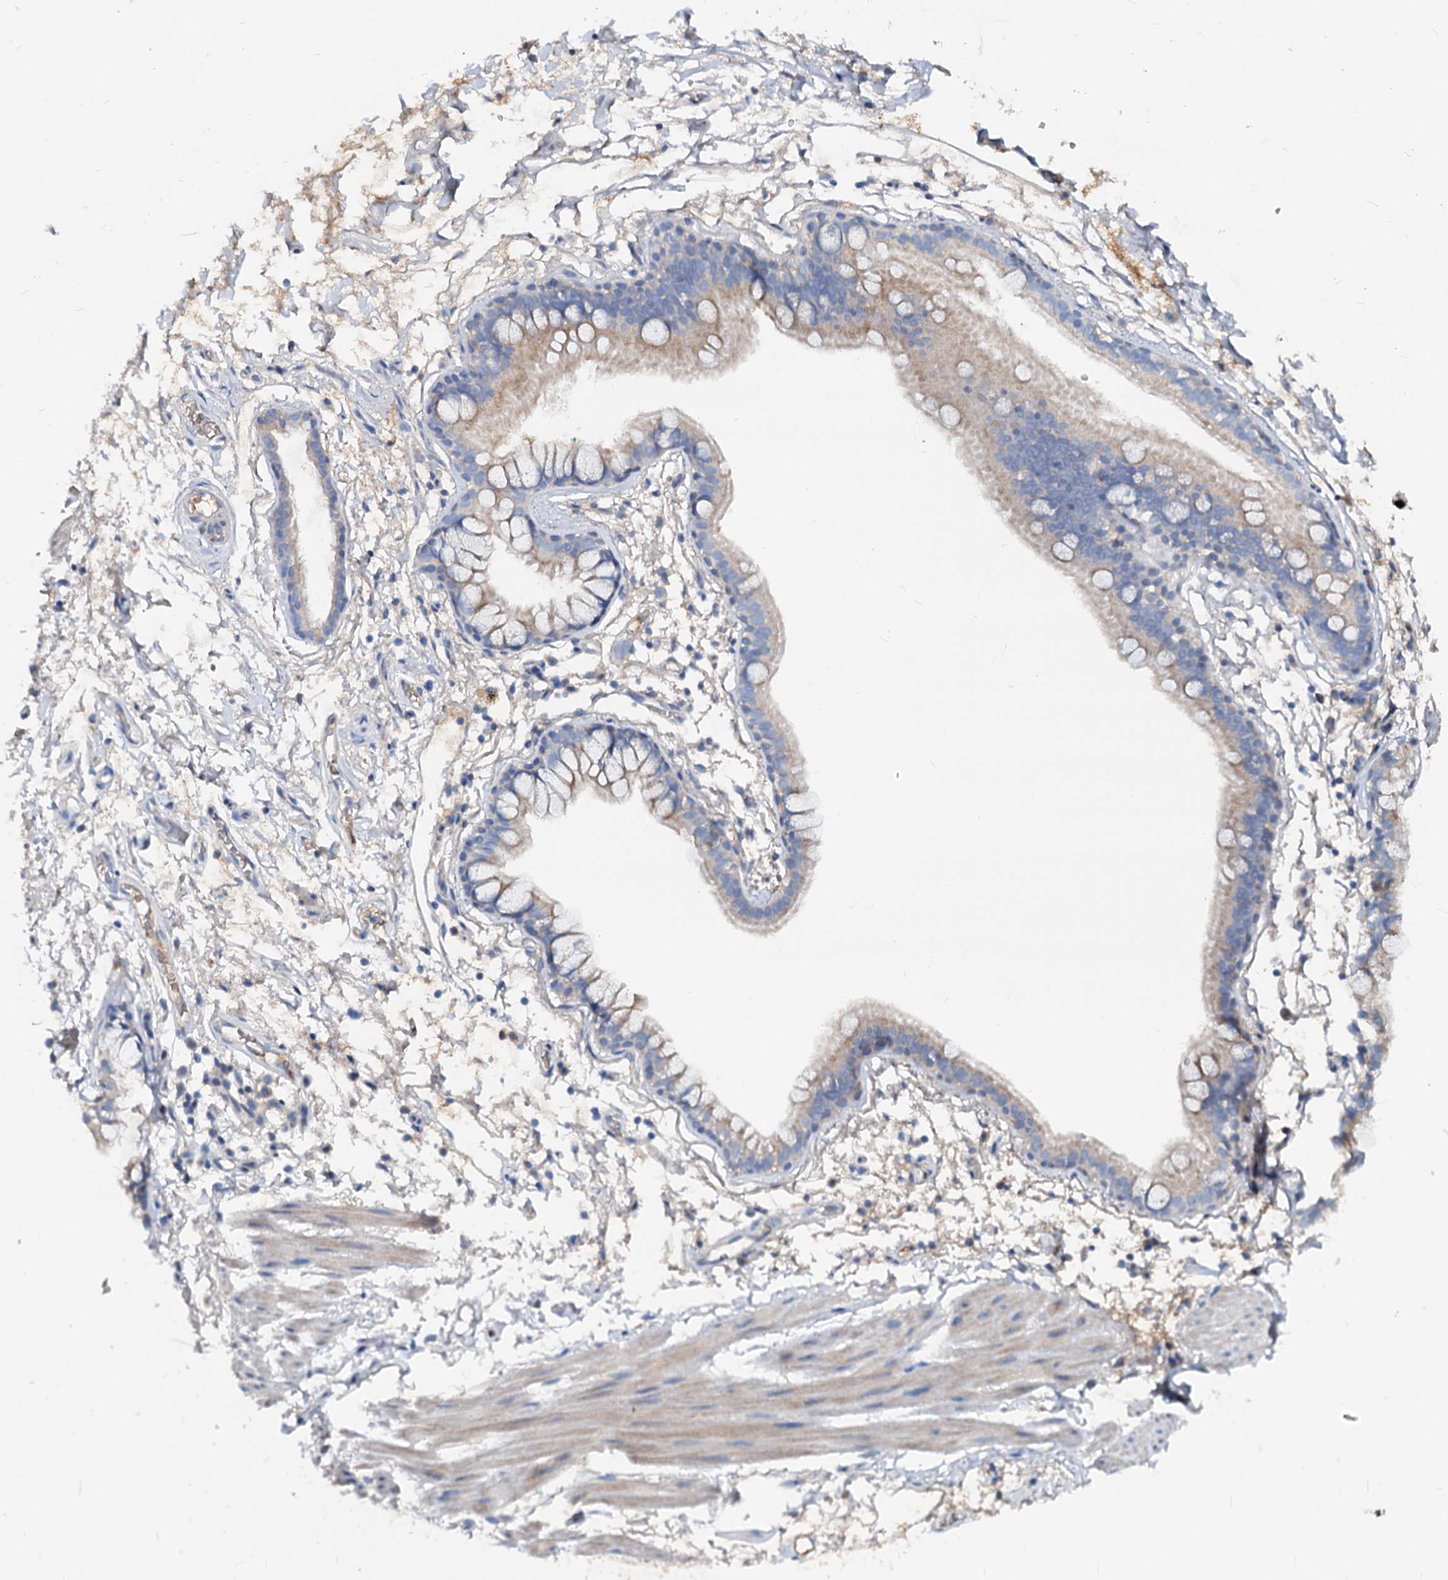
{"staining": {"intensity": "negative", "quantity": "none", "location": "none"}, "tissue": "adipose tissue", "cell_type": "Adipocytes", "image_type": "normal", "snomed": [{"axis": "morphology", "description": "Normal tissue, NOS"}, {"axis": "topography", "description": "Lymph node"}, {"axis": "topography", "description": "Bronchus"}], "caption": "Immunohistochemical staining of unremarkable adipose tissue reveals no significant positivity in adipocytes. Nuclei are stained in blue.", "gene": "ACY3", "patient": {"sex": "male", "age": 63}}